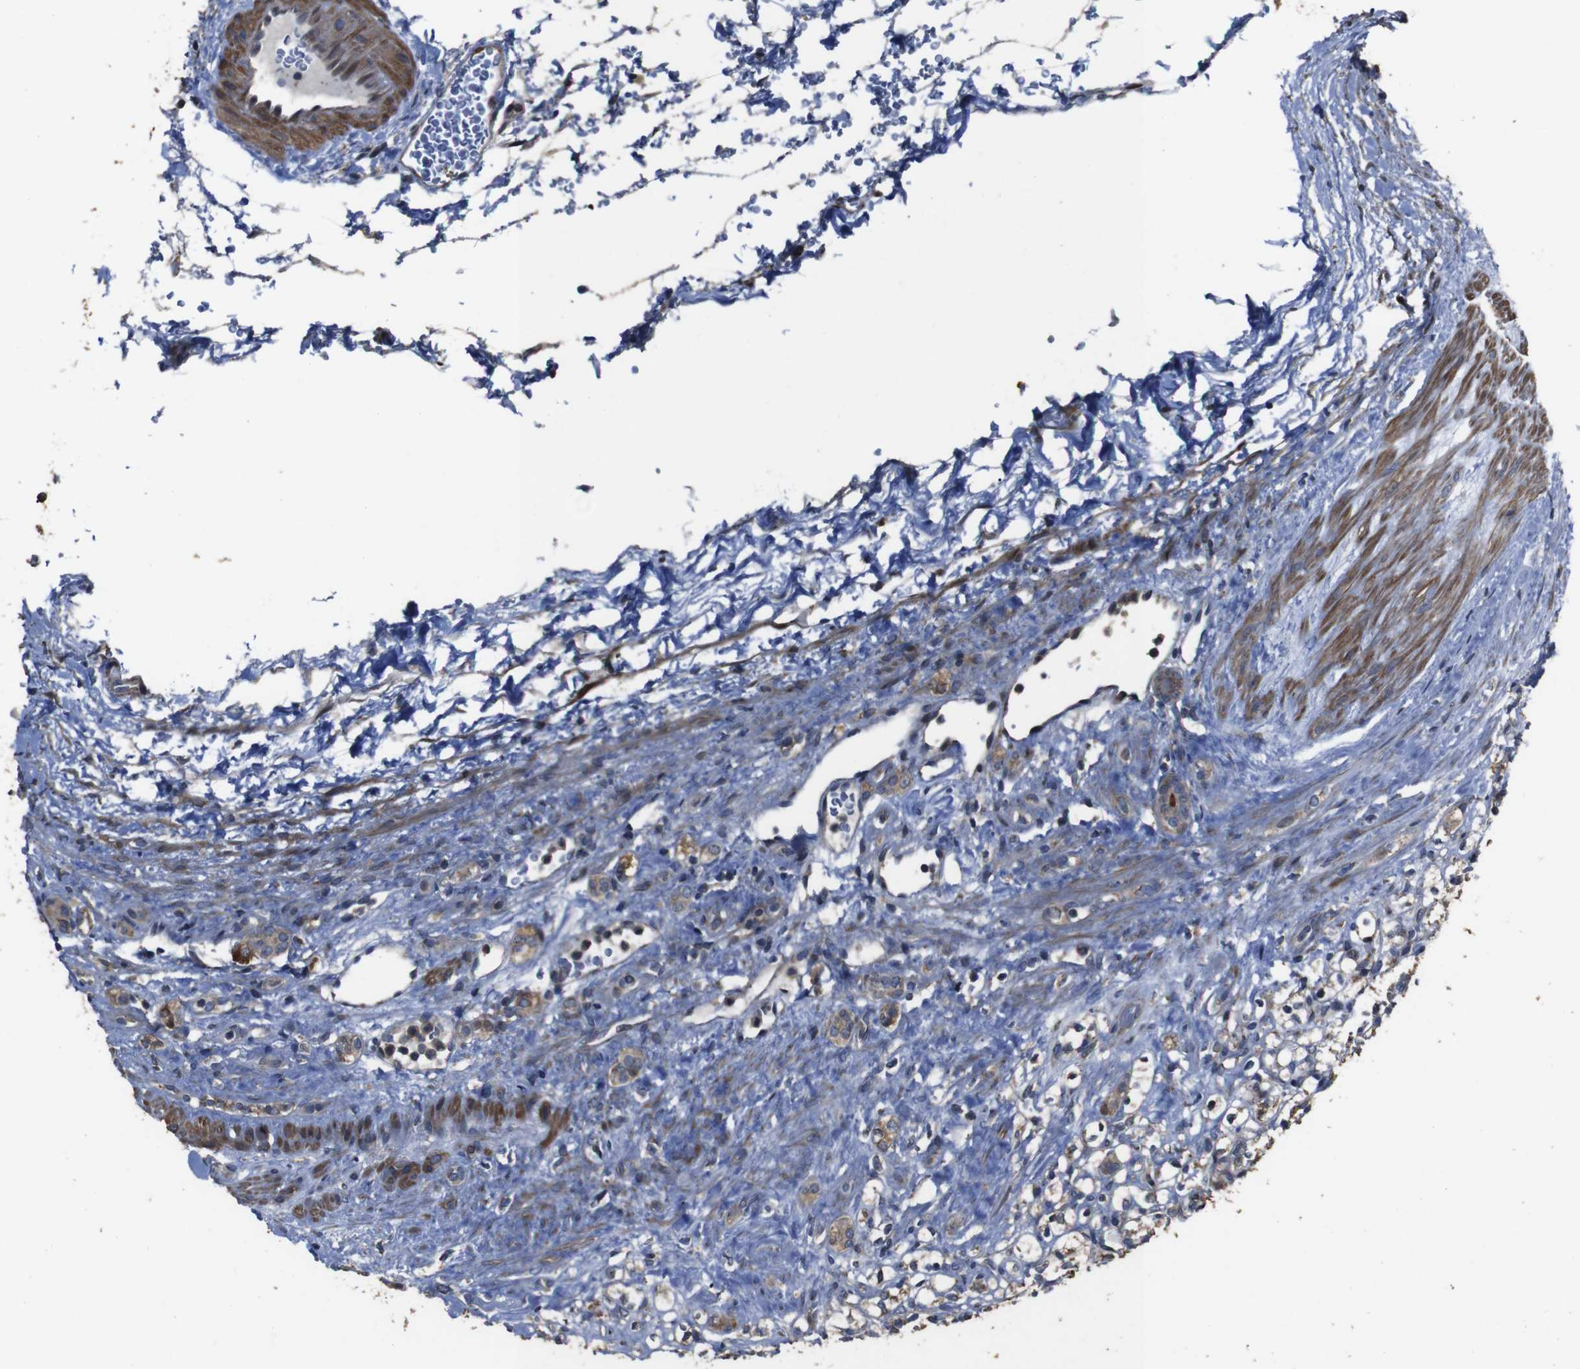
{"staining": {"intensity": "weak", "quantity": "25%-75%", "location": "cytoplasmic/membranous"}, "tissue": "renal cancer", "cell_type": "Tumor cells", "image_type": "cancer", "snomed": [{"axis": "morphology", "description": "Normal tissue, NOS"}, {"axis": "morphology", "description": "Adenocarcinoma, NOS"}, {"axis": "topography", "description": "Kidney"}], "caption": "About 25%-75% of tumor cells in renal cancer display weak cytoplasmic/membranous protein positivity as visualized by brown immunohistochemical staining.", "gene": "SNN", "patient": {"sex": "female", "age": 72}}